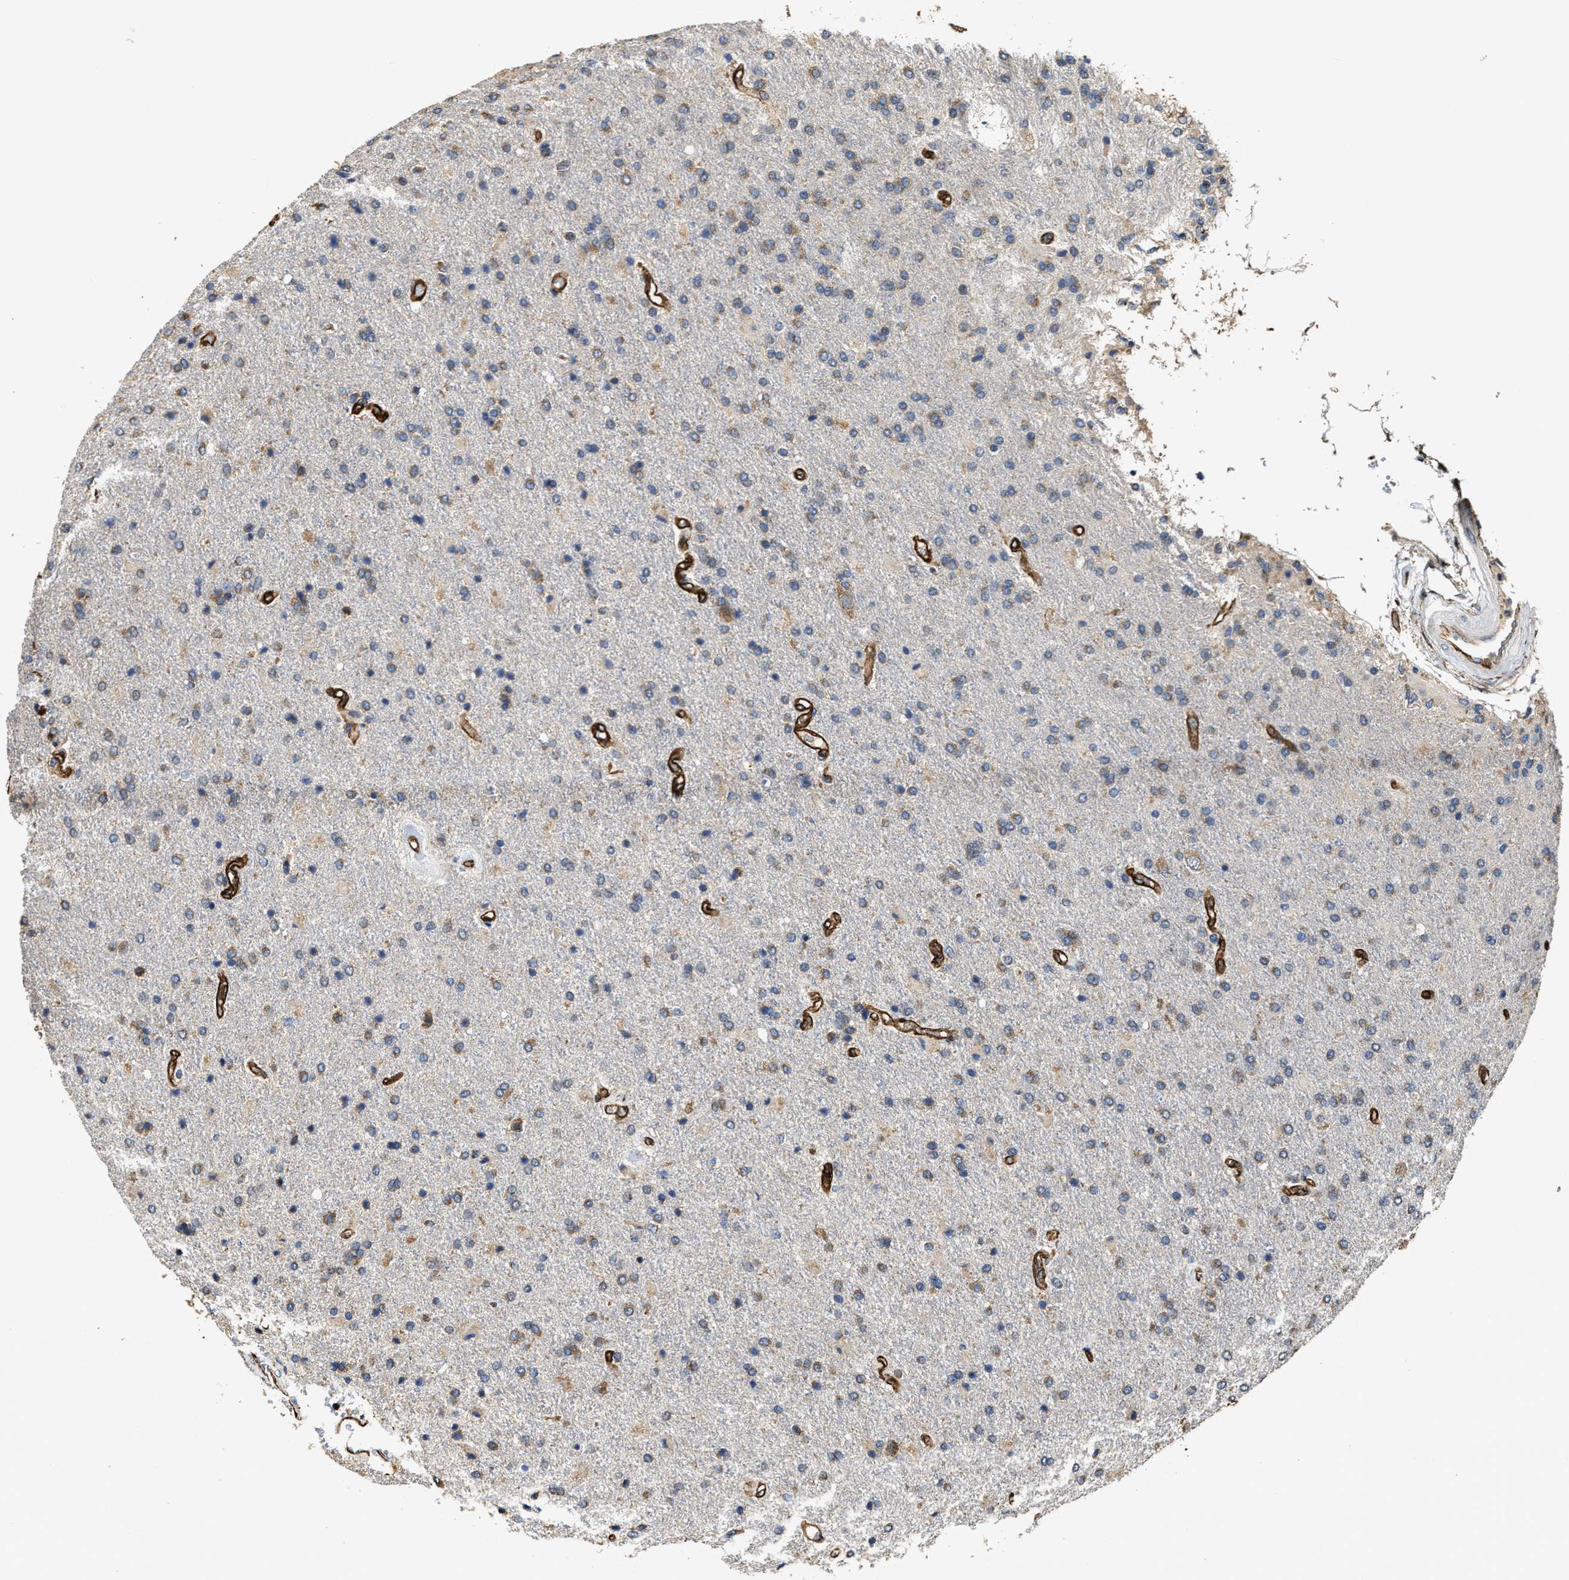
{"staining": {"intensity": "weak", "quantity": "25%-75%", "location": "cytoplasmic/membranous"}, "tissue": "glioma", "cell_type": "Tumor cells", "image_type": "cancer", "snomed": [{"axis": "morphology", "description": "Glioma, malignant, High grade"}, {"axis": "topography", "description": "Brain"}], "caption": "Malignant glioma (high-grade) tissue demonstrates weak cytoplasmic/membranous positivity in about 25%-75% of tumor cells, visualized by immunohistochemistry.", "gene": "GFRA3", "patient": {"sex": "male", "age": 72}}